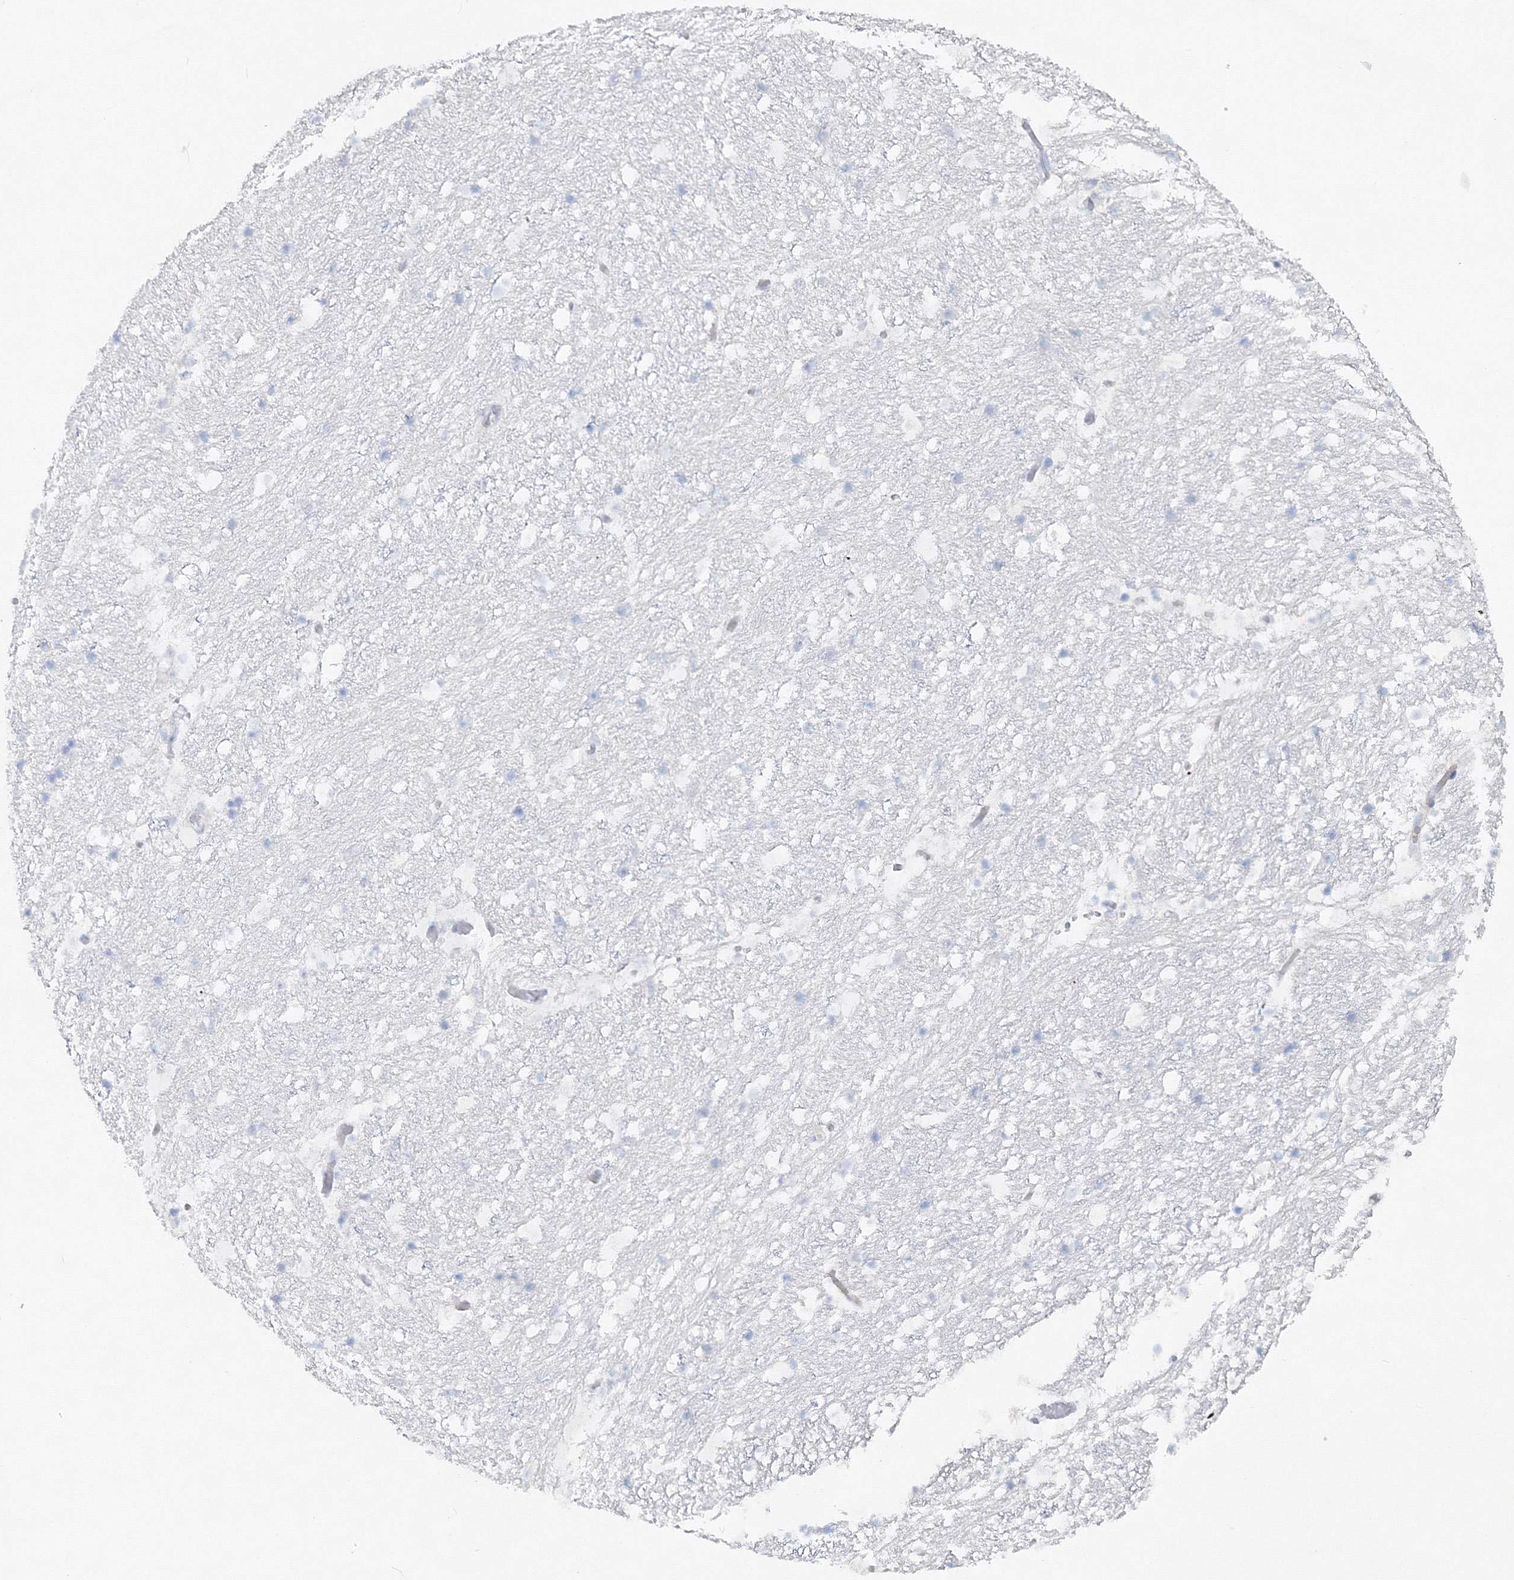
{"staining": {"intensity": "negative", "quantity": "none", "location": "none"}, "tissue": "hippocampus", "cell_type": "Glial cells", "image_type": "normal", "snomed": [{"axis": "morphology", "description": "Normal tissue, NOS"}, {"axis": "topography", "description": "Hippocampus"}], "caption": "There is no significant staining in glial cells of hippocampus. (Immunohistochemistry (ihc), brightfield microscopy, high magnification).", "gene": "GCKR", "patient": {"sex": "female", "age": 52}}